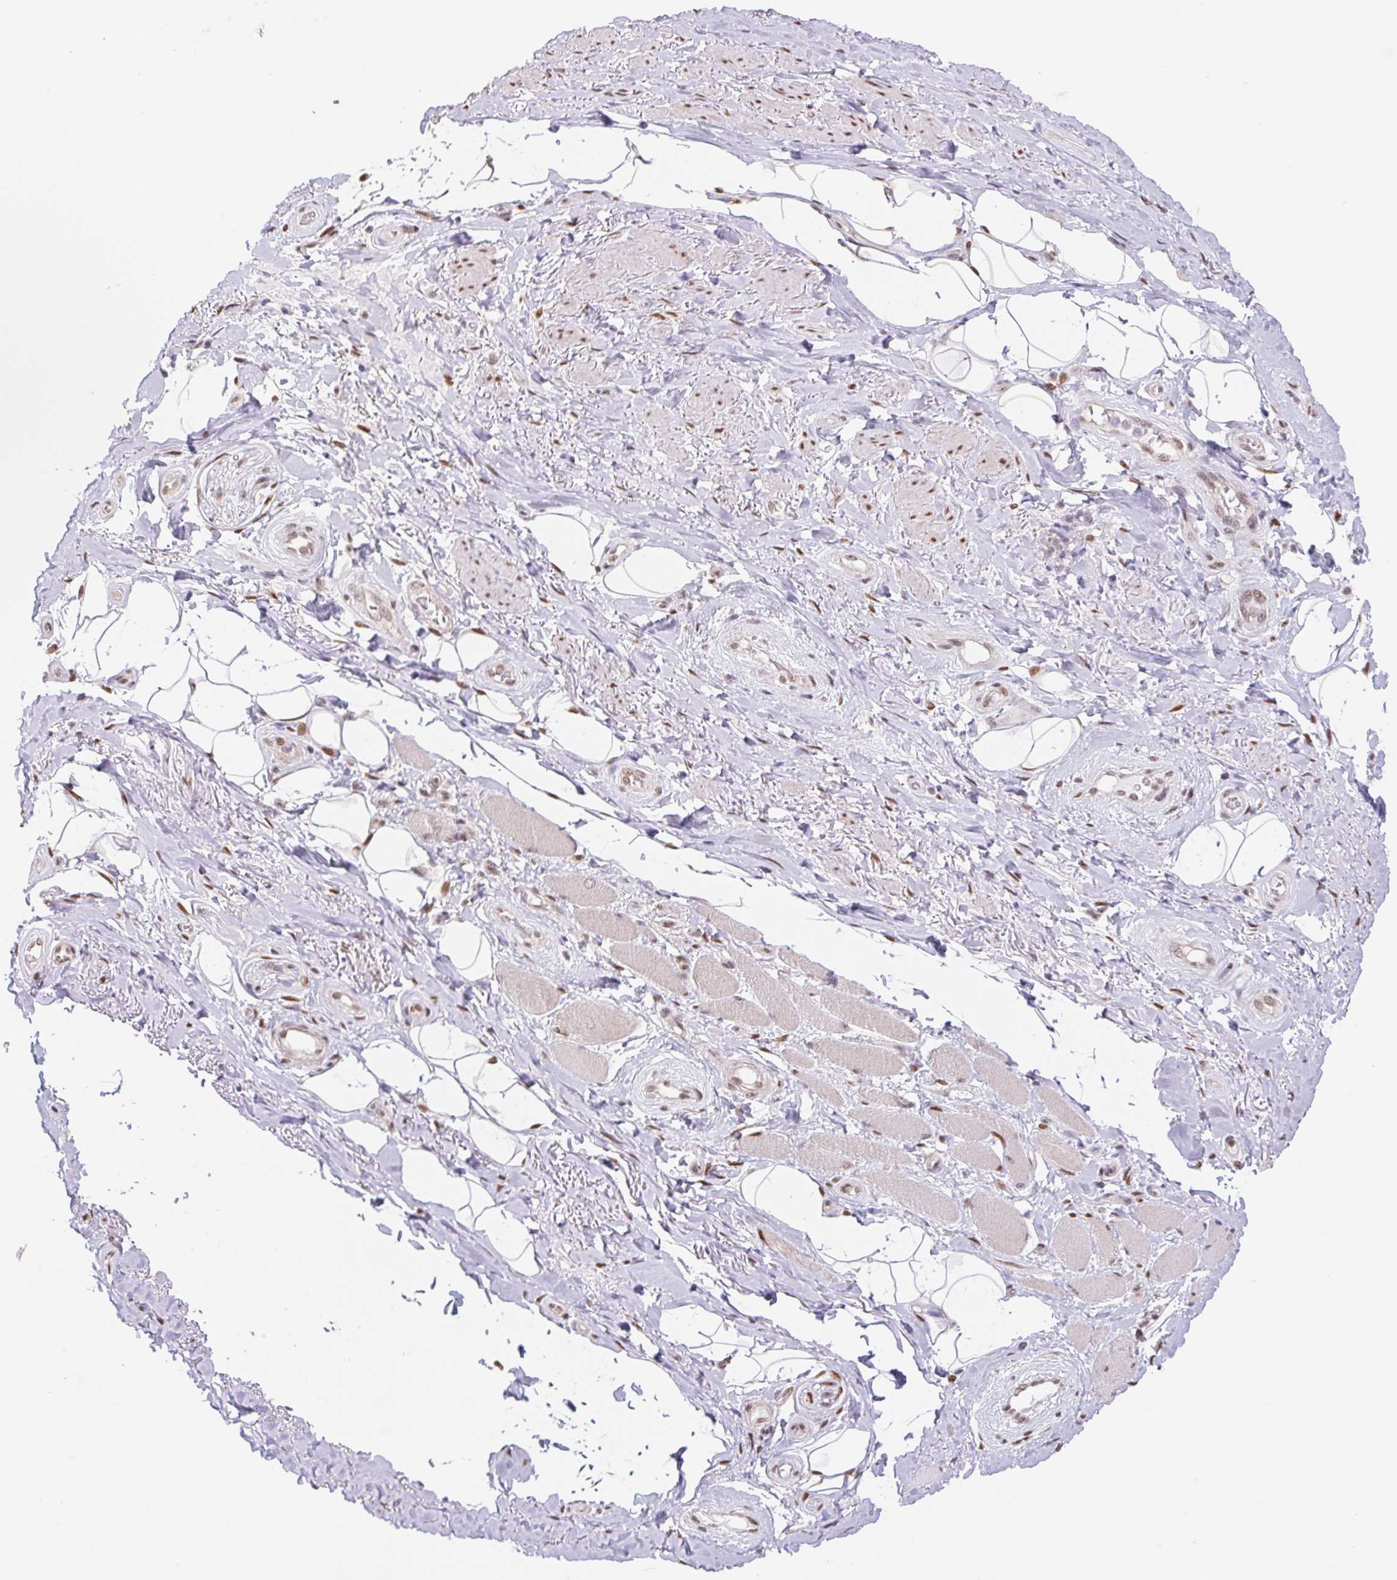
{"staining": {"intensity": "moderate", "quantity": "<25%", "location": "nuclear"}, "tissue": "adipose tissue", "cell_type": "Adipocytes", "image_type": "normal", "snomed": [{"axis": "morphology", "description": "Normal tissue, NOS"}, {"axis": "topography", "description": "Anal"}, {"axis": "topography", "description": "Peripheral nerve tissue"}], "caption": "Approximately <25% of adipocytes in unremarkable adipose tissue exhibit moderate nuclear protein expression as visualized by brown immunohistochemical staining.", "gene": "CAND1", "patient": {"sex": "male", "age": 53}}